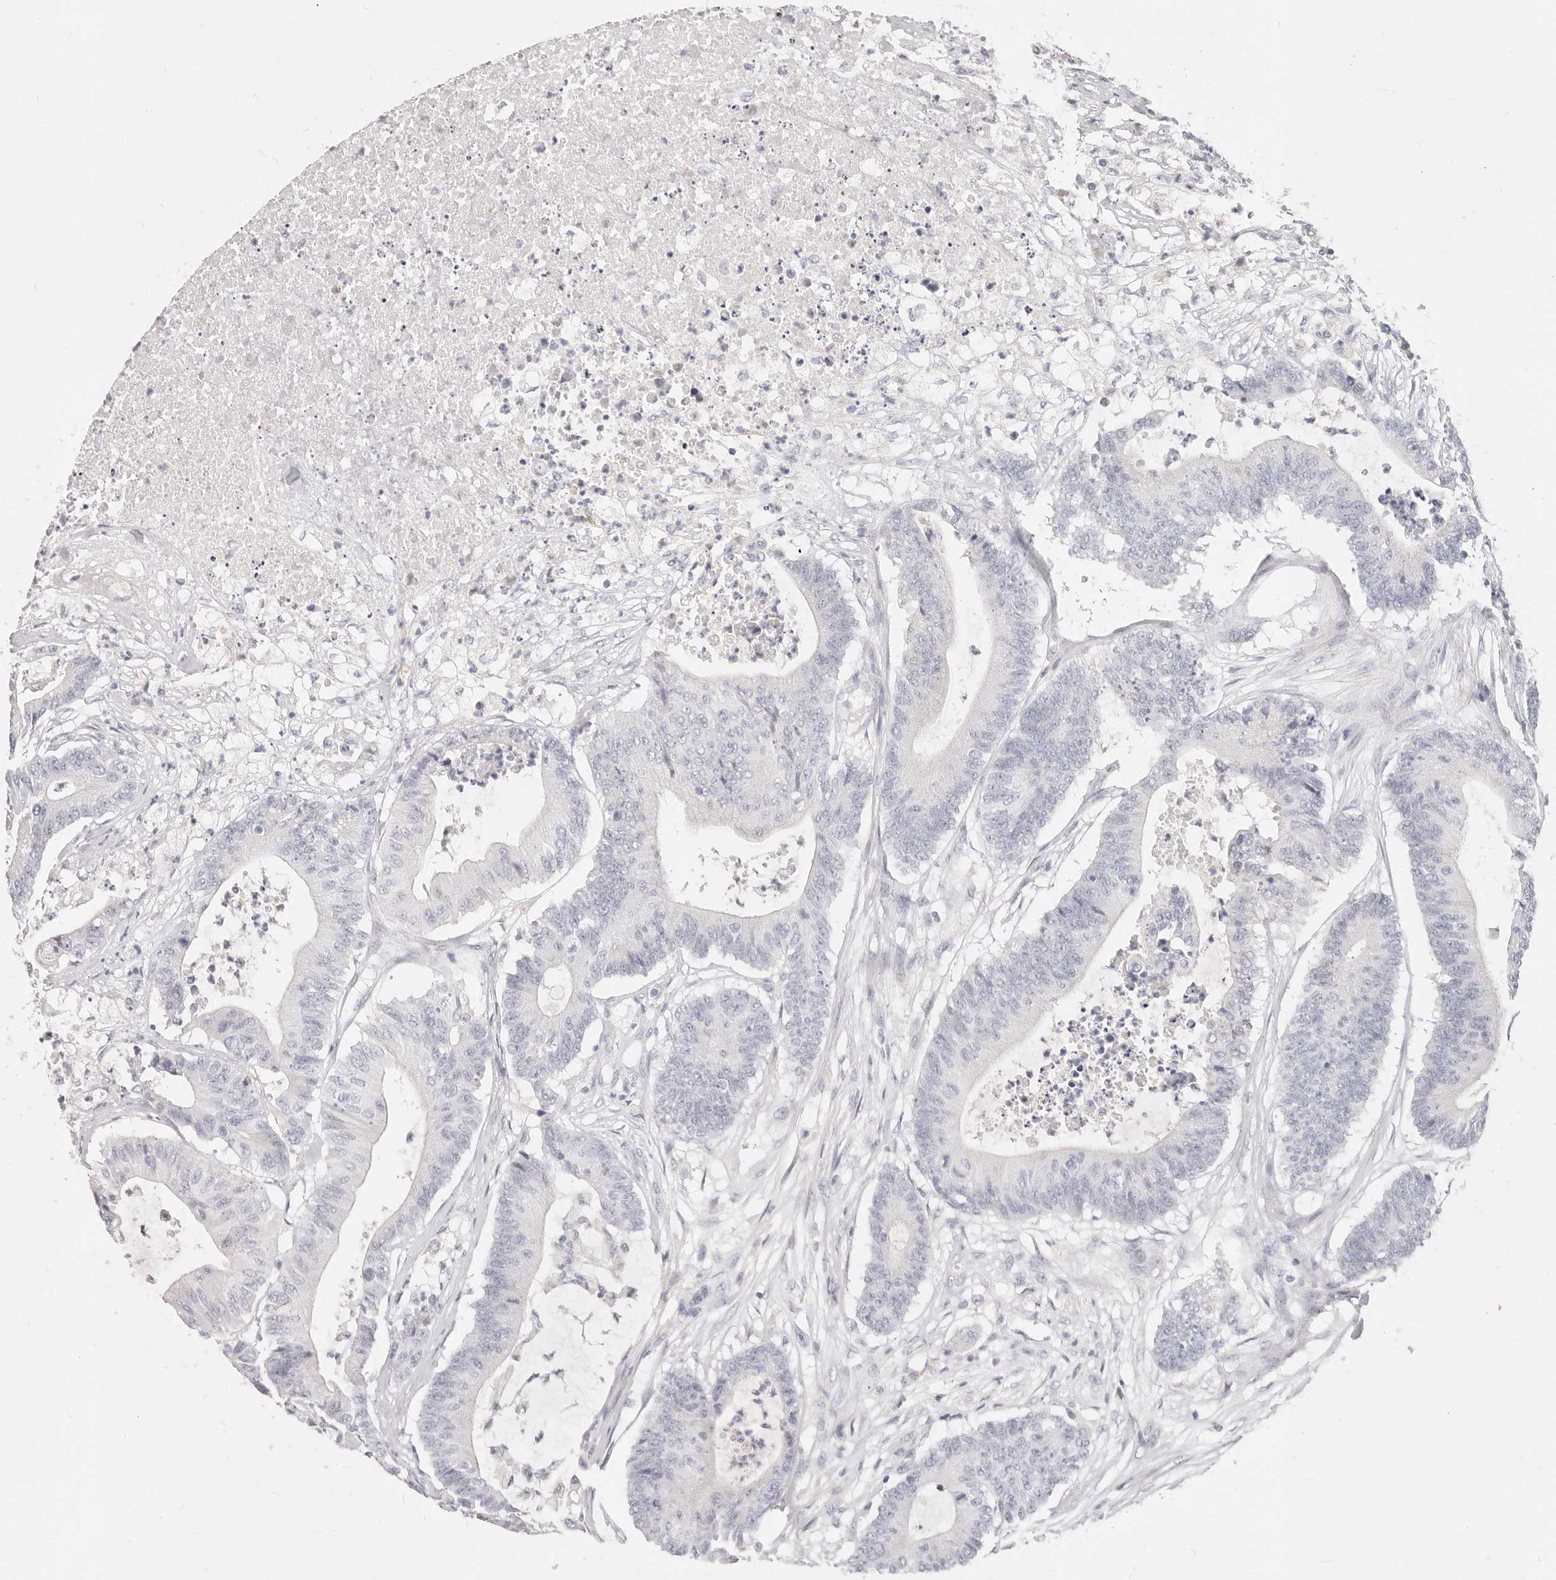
{"staining": {"intensity": "negative", "quantity": "none", "location": "none"}, "tissue": "colorectal cancer", "cell_type": "Tumor cells", "image_type": "cancer", "snomed": [{"axis": "morphology", "description": "Adenocarcinoma, NOS"}, {"axis": "topography", "description": "Colon"}], "caption": "The image exhibits no staining of tumor cells in colorectal cancer (adenocarcinoma). (DAB (3,3'-diaminobenzidine) immunohistochemistry with hematoxylin counter stain).", "gene": "ASCL1", "patient": {"sex": "female", "age": 84}}